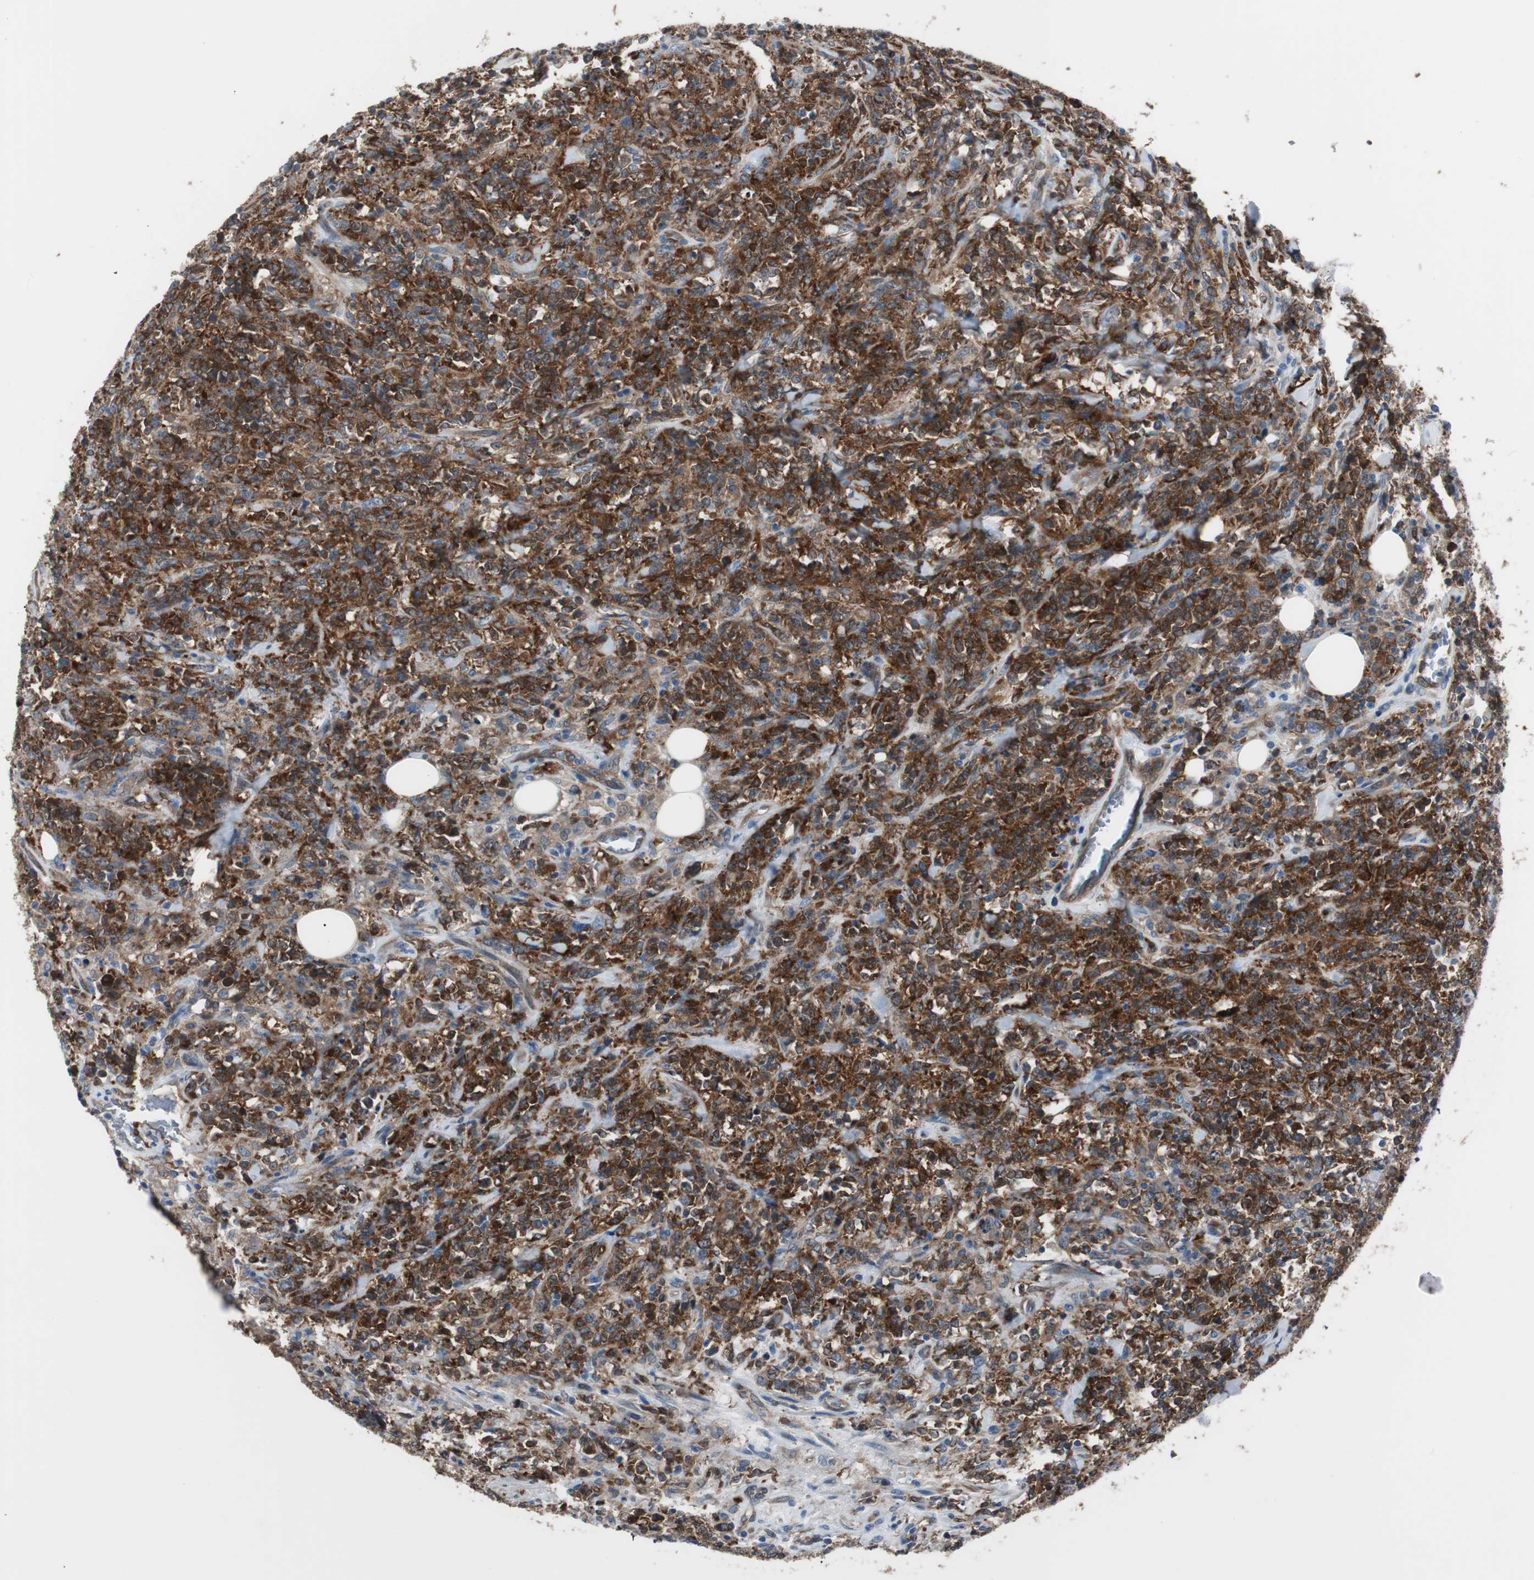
{"staining": {"intensity": "strong", "quantity": ">75%", "location": "cytoplasmic/membranous"}, "tissue": "lymphoma", "cell_type": "Tumor cells", "image_type": "cancer", "snomed": [{"axis": "morphology", "description": "Malignant lymphoma, non-Hodgkin's type, High grade"}, {"axis": "topography", "description": "Soft tissue"}], "caption": "Protein expression analysis of high-grade malignant lymphoma, non-Hodgkin's type displays strong cytoplasmic/membranous staining in about >75% of tumor cells. (DAB (3,3'-diaminobenzidine) = brown stain, brightfield microscopy at high magnification).", "gene": "SWAP70", "patient": {"sex": "male", "age": 18}}